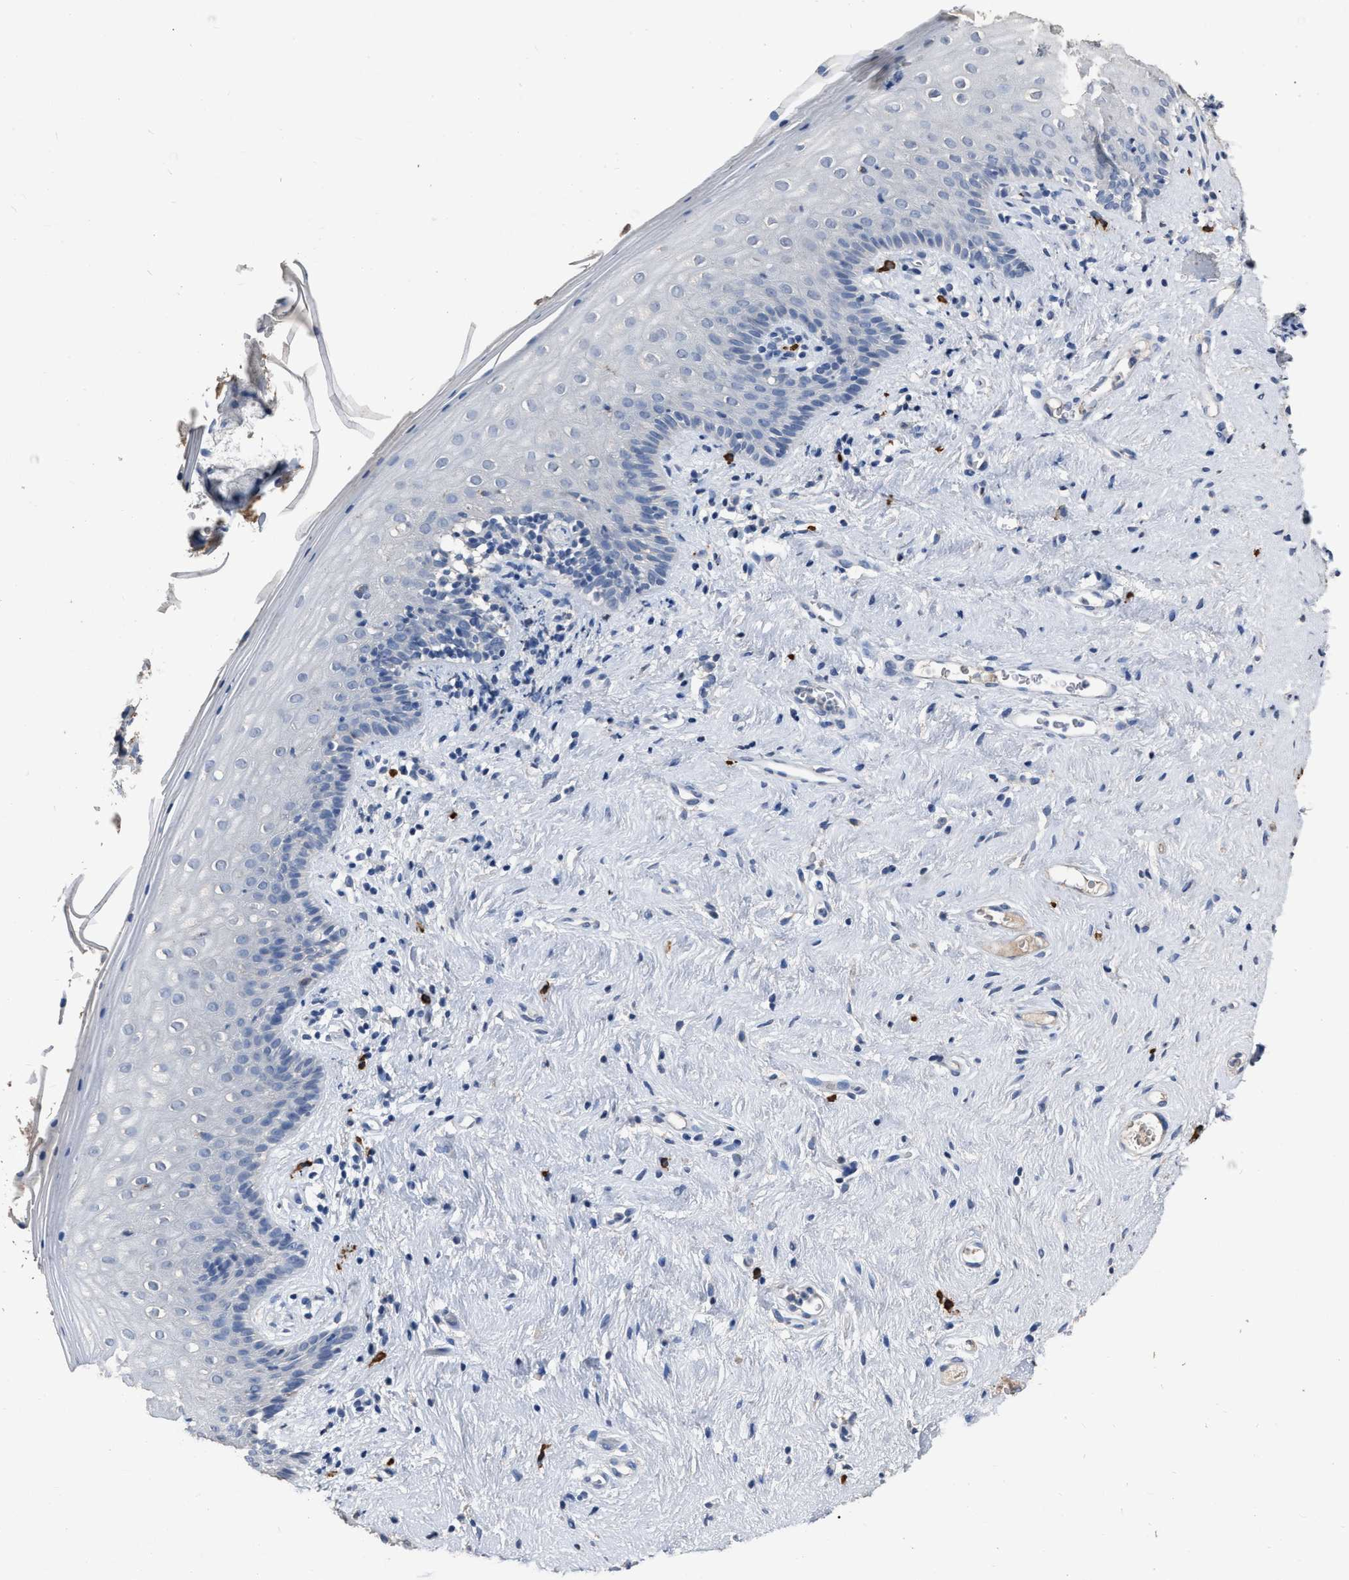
{"staining": {"intensity": "negative", "quantity": "none", "location": "none"}, "tissue": "vagina", "cell_type": "Squamous epithelial cells", "image_type": "normal", "snomed": [{"axis": "morphology", "description": "Normal tissue, NOS"}, {"axis": "topography", "description": "Vagina"}], "caption": "This is a photomicrograph of IHC staining of benign vagina, which shows no positivity in squamous epithelial cells. (Brightfield microscopy of DAB (3,3'-diaminobenzidine) immunohistochemistry at high magnification).", "gene": "HABP2", "patient": {"sex": "female", "age": 44}}